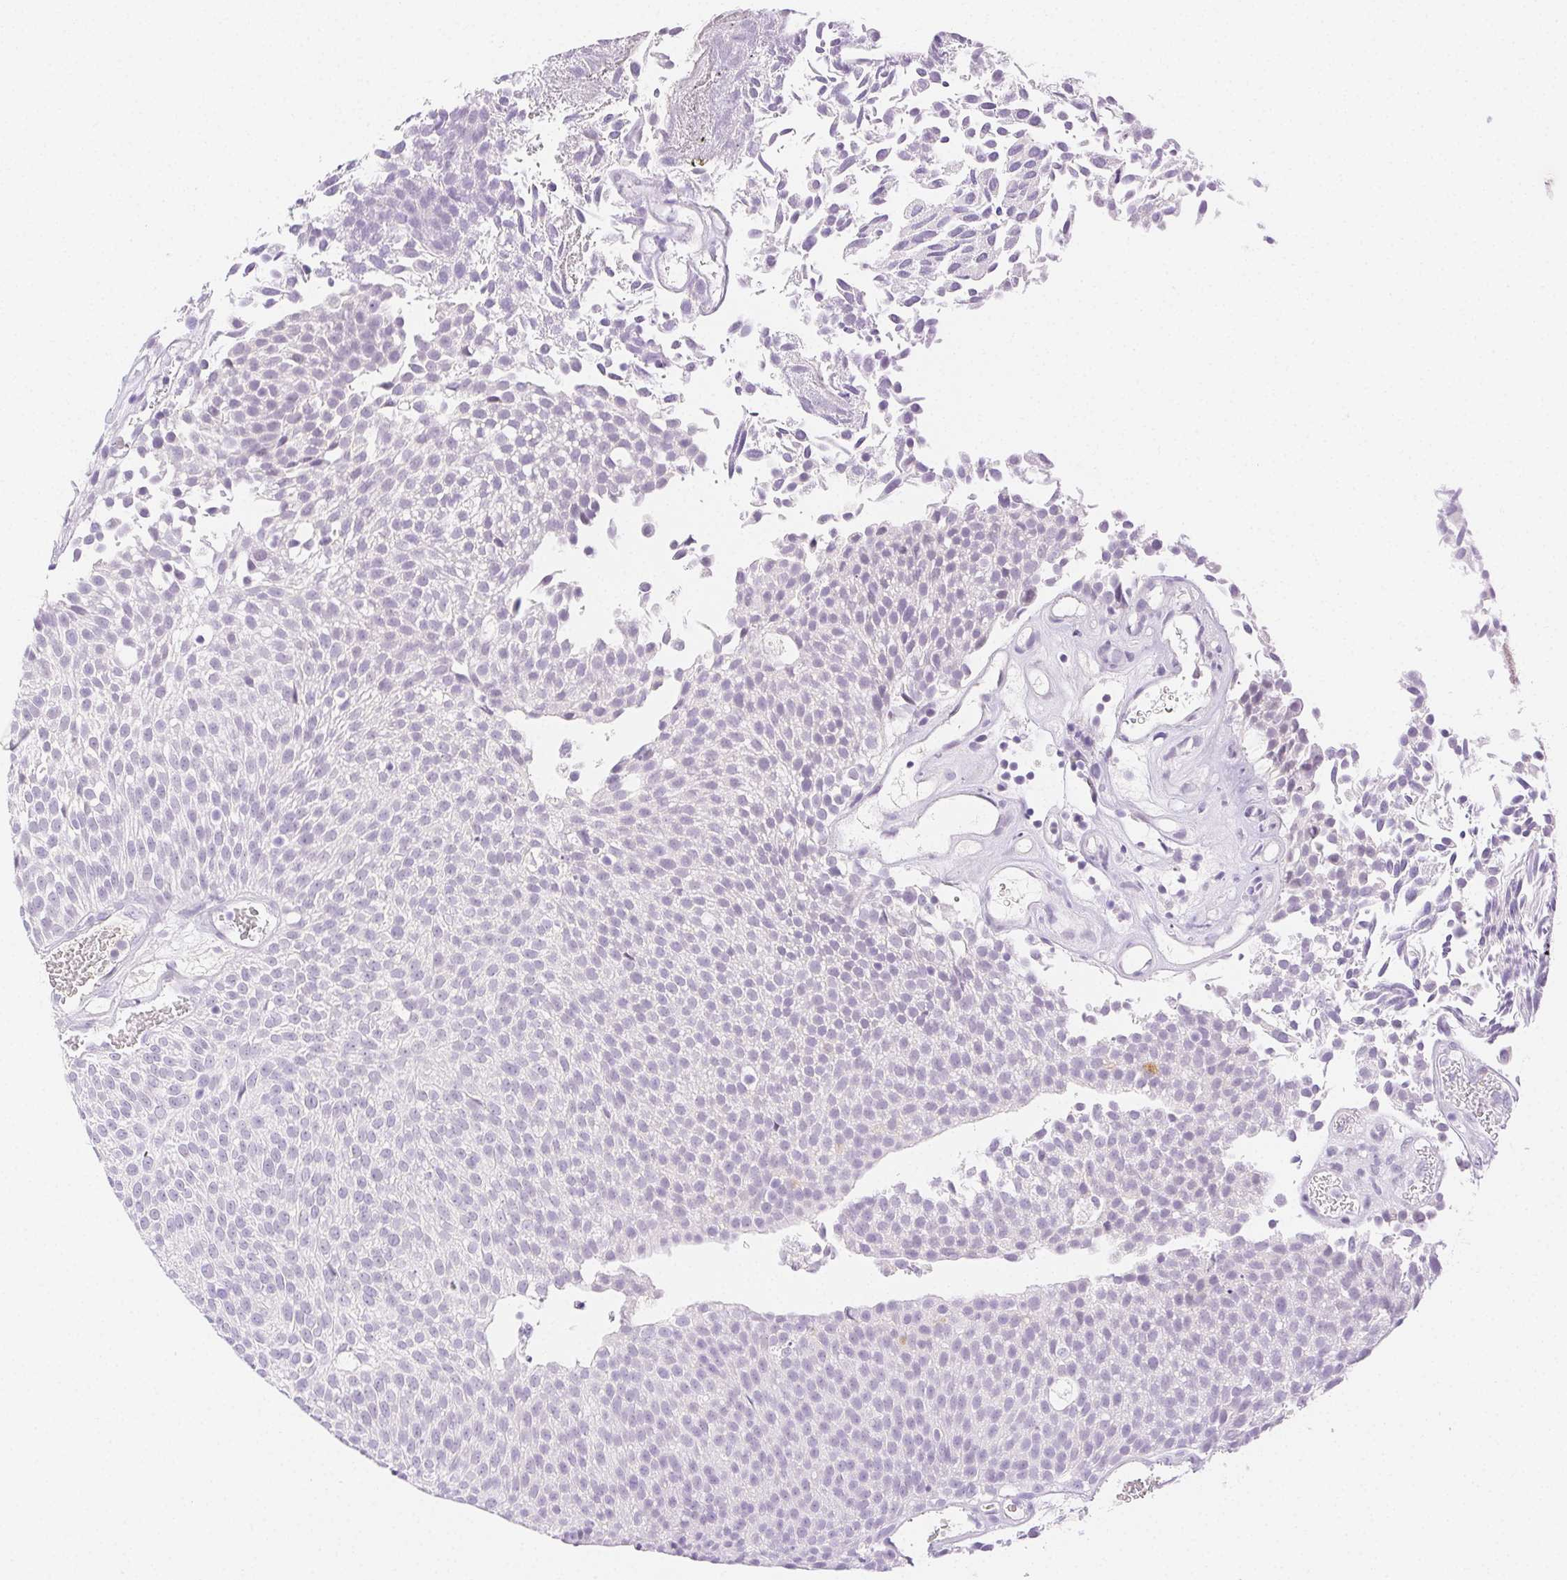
{"staining": {"intensity": "negative", "quantity": "none", "location": "none"}, "tissue": "urothelial cancer", "cell_type": "Tumor cells", "image_type": "cancer", "snomed": [{"axis": "morphology", "description": "Urothelial carcinoma, Low grade"}, {"axis": "topography", "description": "Urinary bladder"}], "caption": "The image displays no staining of tumor cells in urothelial cancer.", "gene": "SPACA4", "patient": {"sex": "female", "age": 79}}